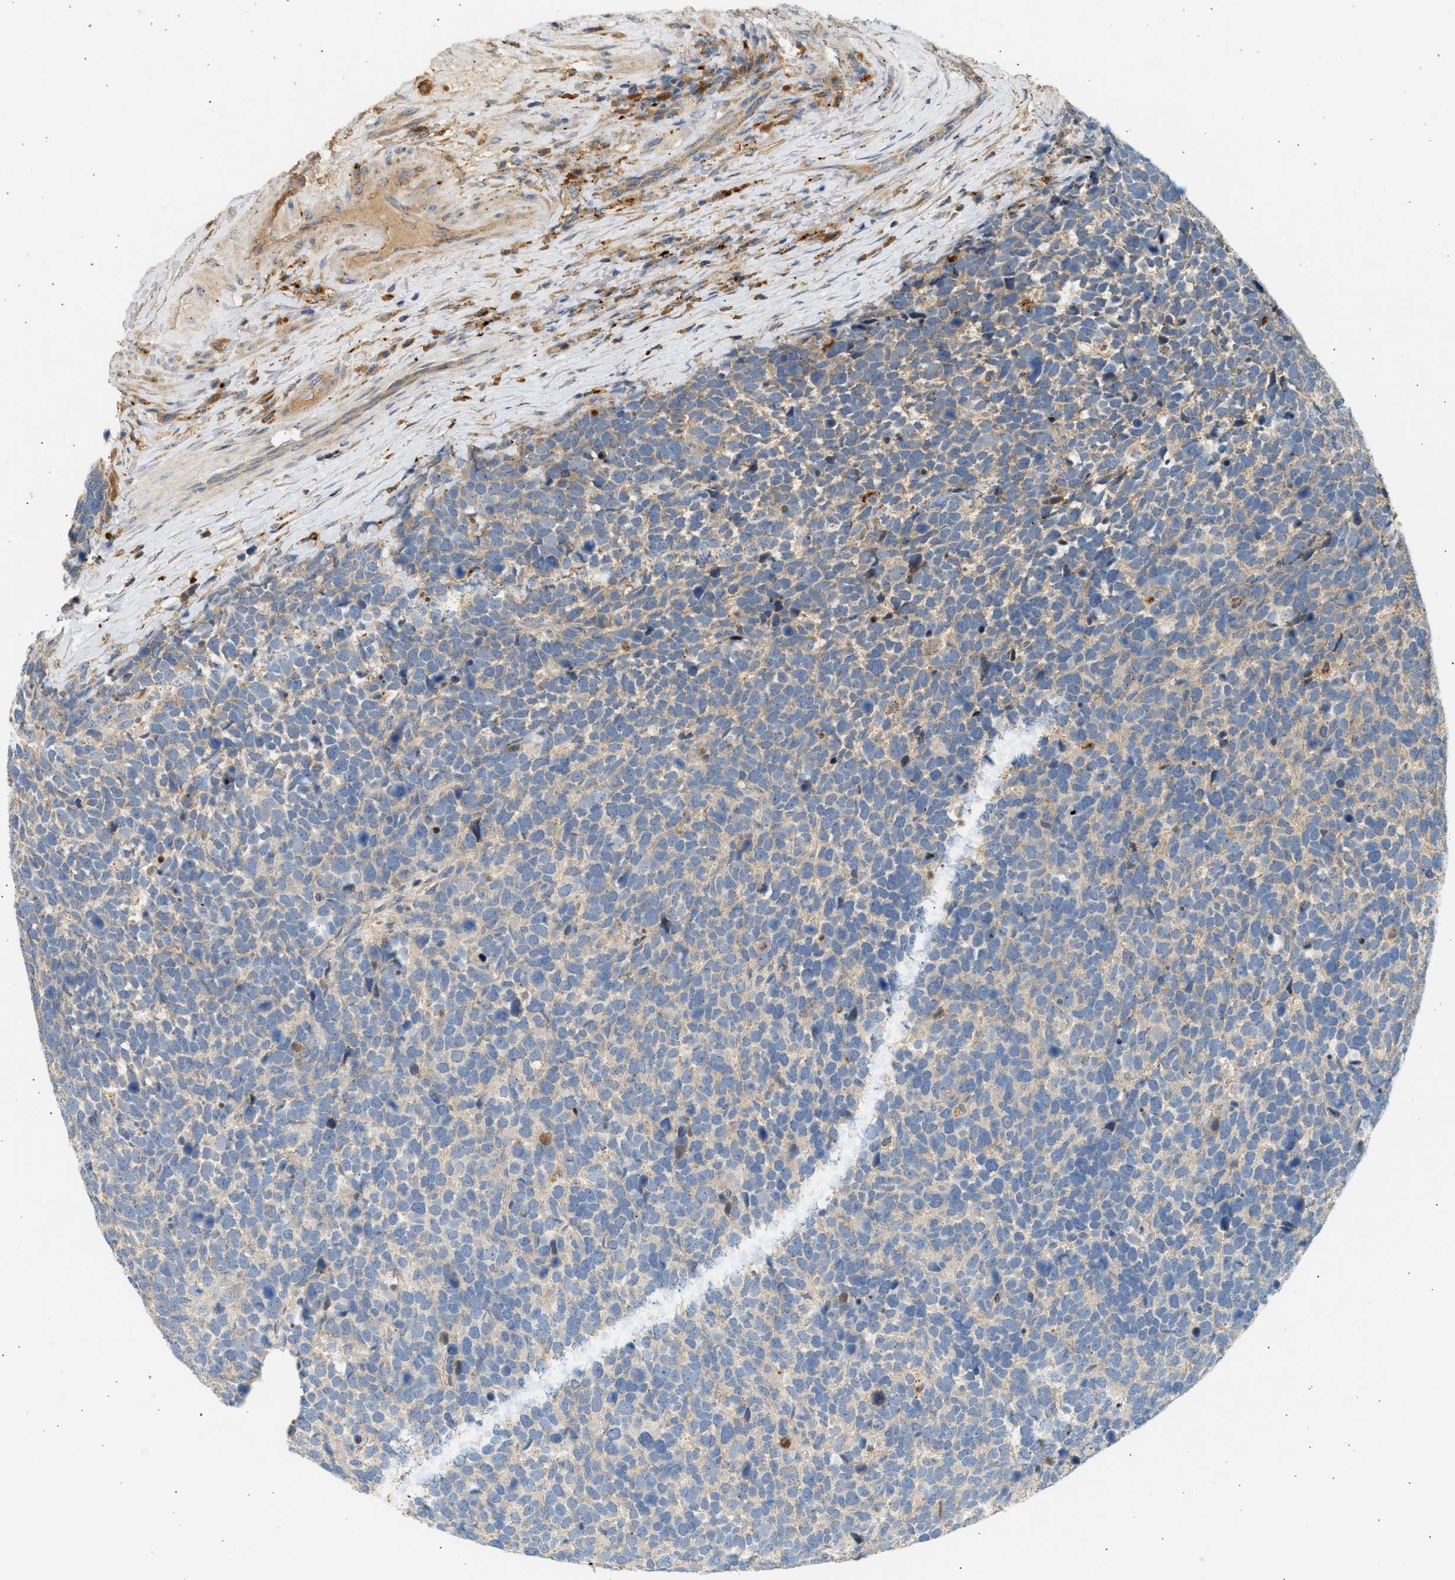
{"staining": {"intensity": "weak", "quantity": ">75%", "location": "cytoplasmic/membranous"}, "tissue": "urothelial cancer", "cell_type": "Tumor cells", "image_type": "cancer", "snomed": [{"axis": "morphology", "description": "Urothelial carcinoma, High grade"}, {"axis": "topography", "description": "Urinary bladder"}], "caption": "Immunohistochemistry (IHC) histopathology image of neoplastic tissue: human high-grade urothelial carcinoma stained using immunohistochemistry (IHC) demonstrates low levels of weak protein expression localized specifically in the cytoplasmic/membranous of tumor cells, appearing as a cytoplasmic/membranous brown color.", "gene": "ENTHD1", "patient": {"sex": "female", "age": 82}}